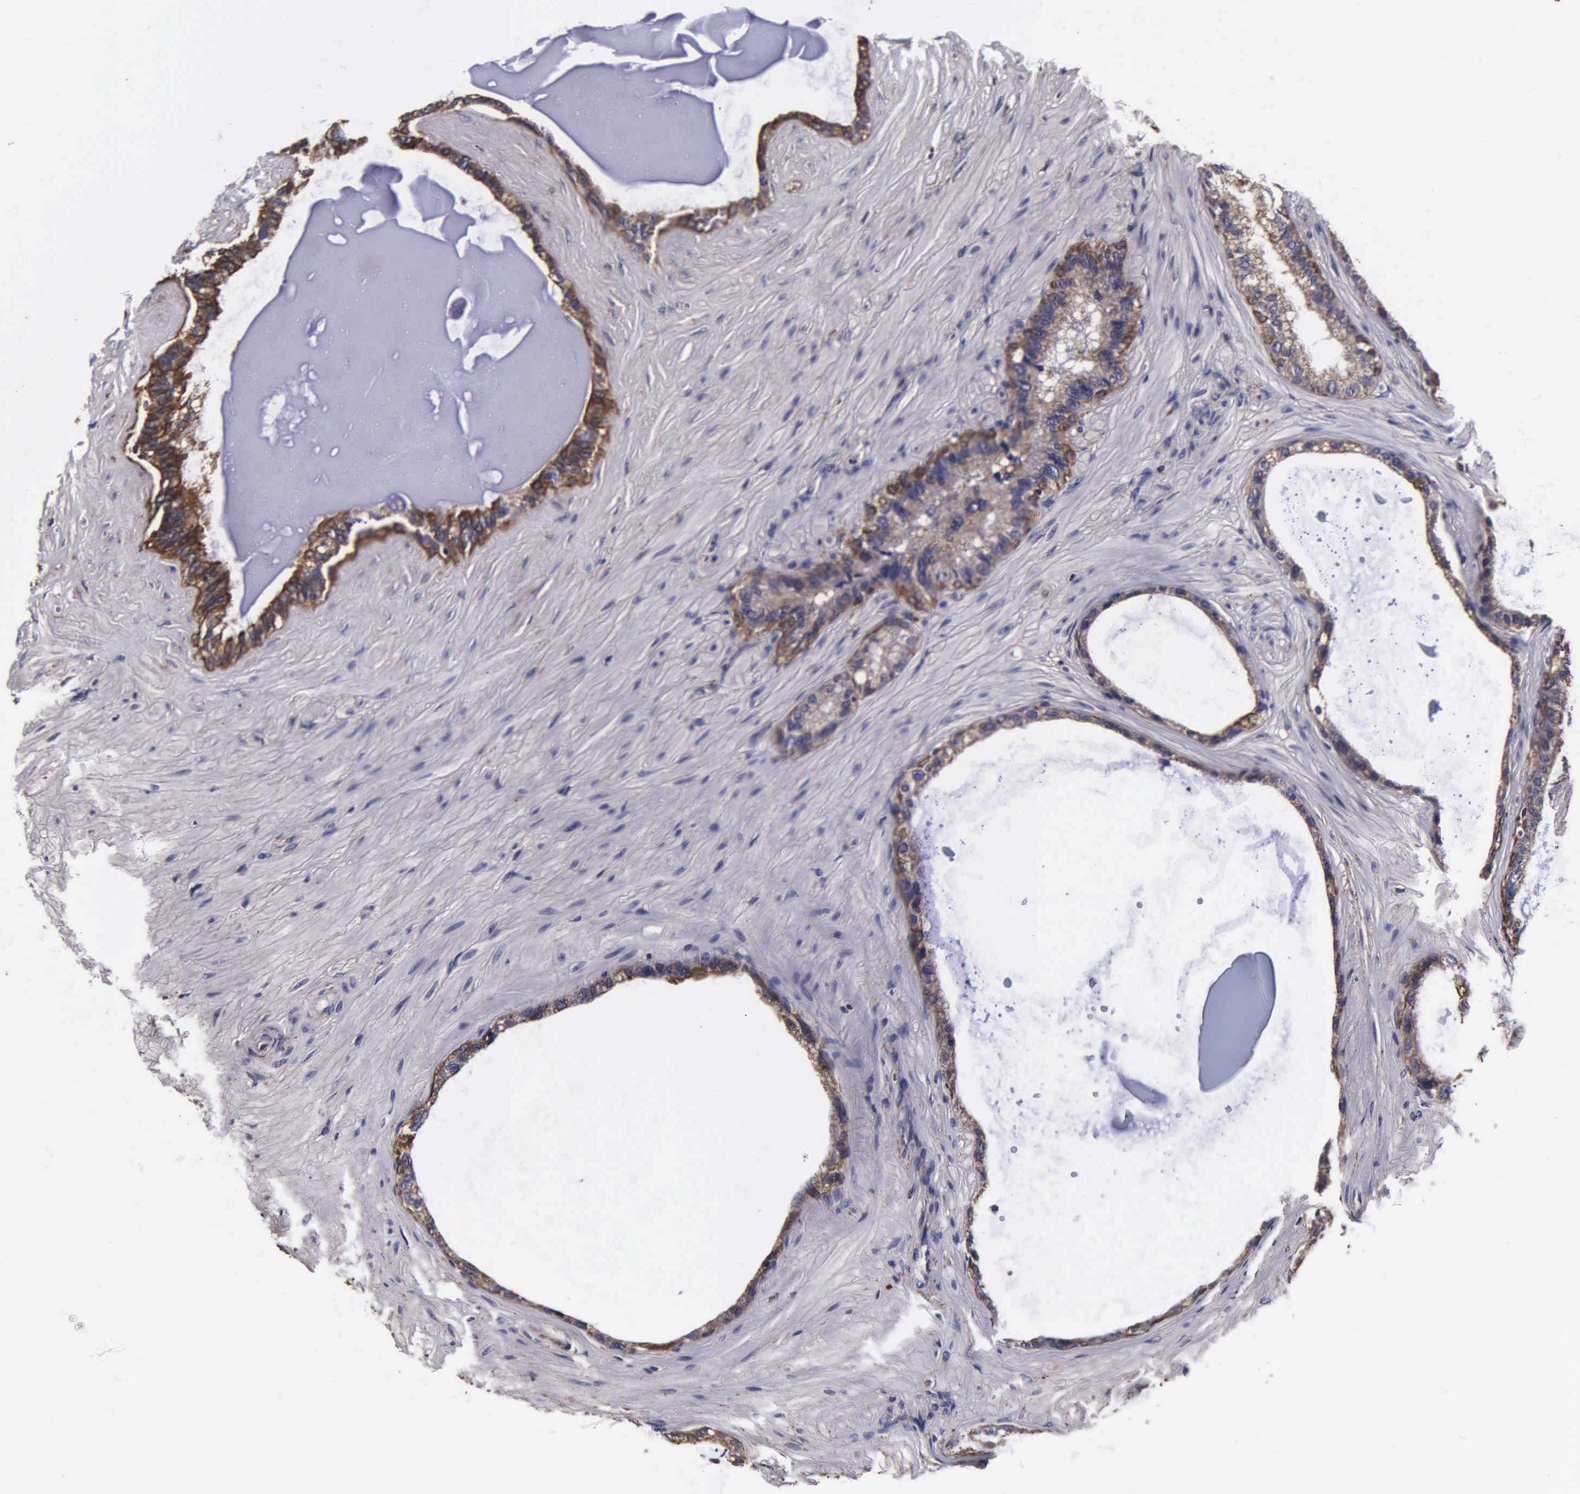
{"staining": {"intensity": "moderate", "quantity": ">75%", "location": "cytoplasmic/membranous"}, "tissue": "seminal vesicle", "cell_type": "Glandular cells", "image_type": "normal", "snomed": [{"axis": "morphology", "description": "Normal tissue, NOS"}, {"axis": "topography", "description": "Seminal veicle"}], "caption": "Protein expression analysis of unremarkable human seminal vesicle reveals moderate cytoplasmic/membranous expression in approximately >75% of glandular cells.", "gene": "PSMA3", "patient": {"sex": "male", "age": 63}}